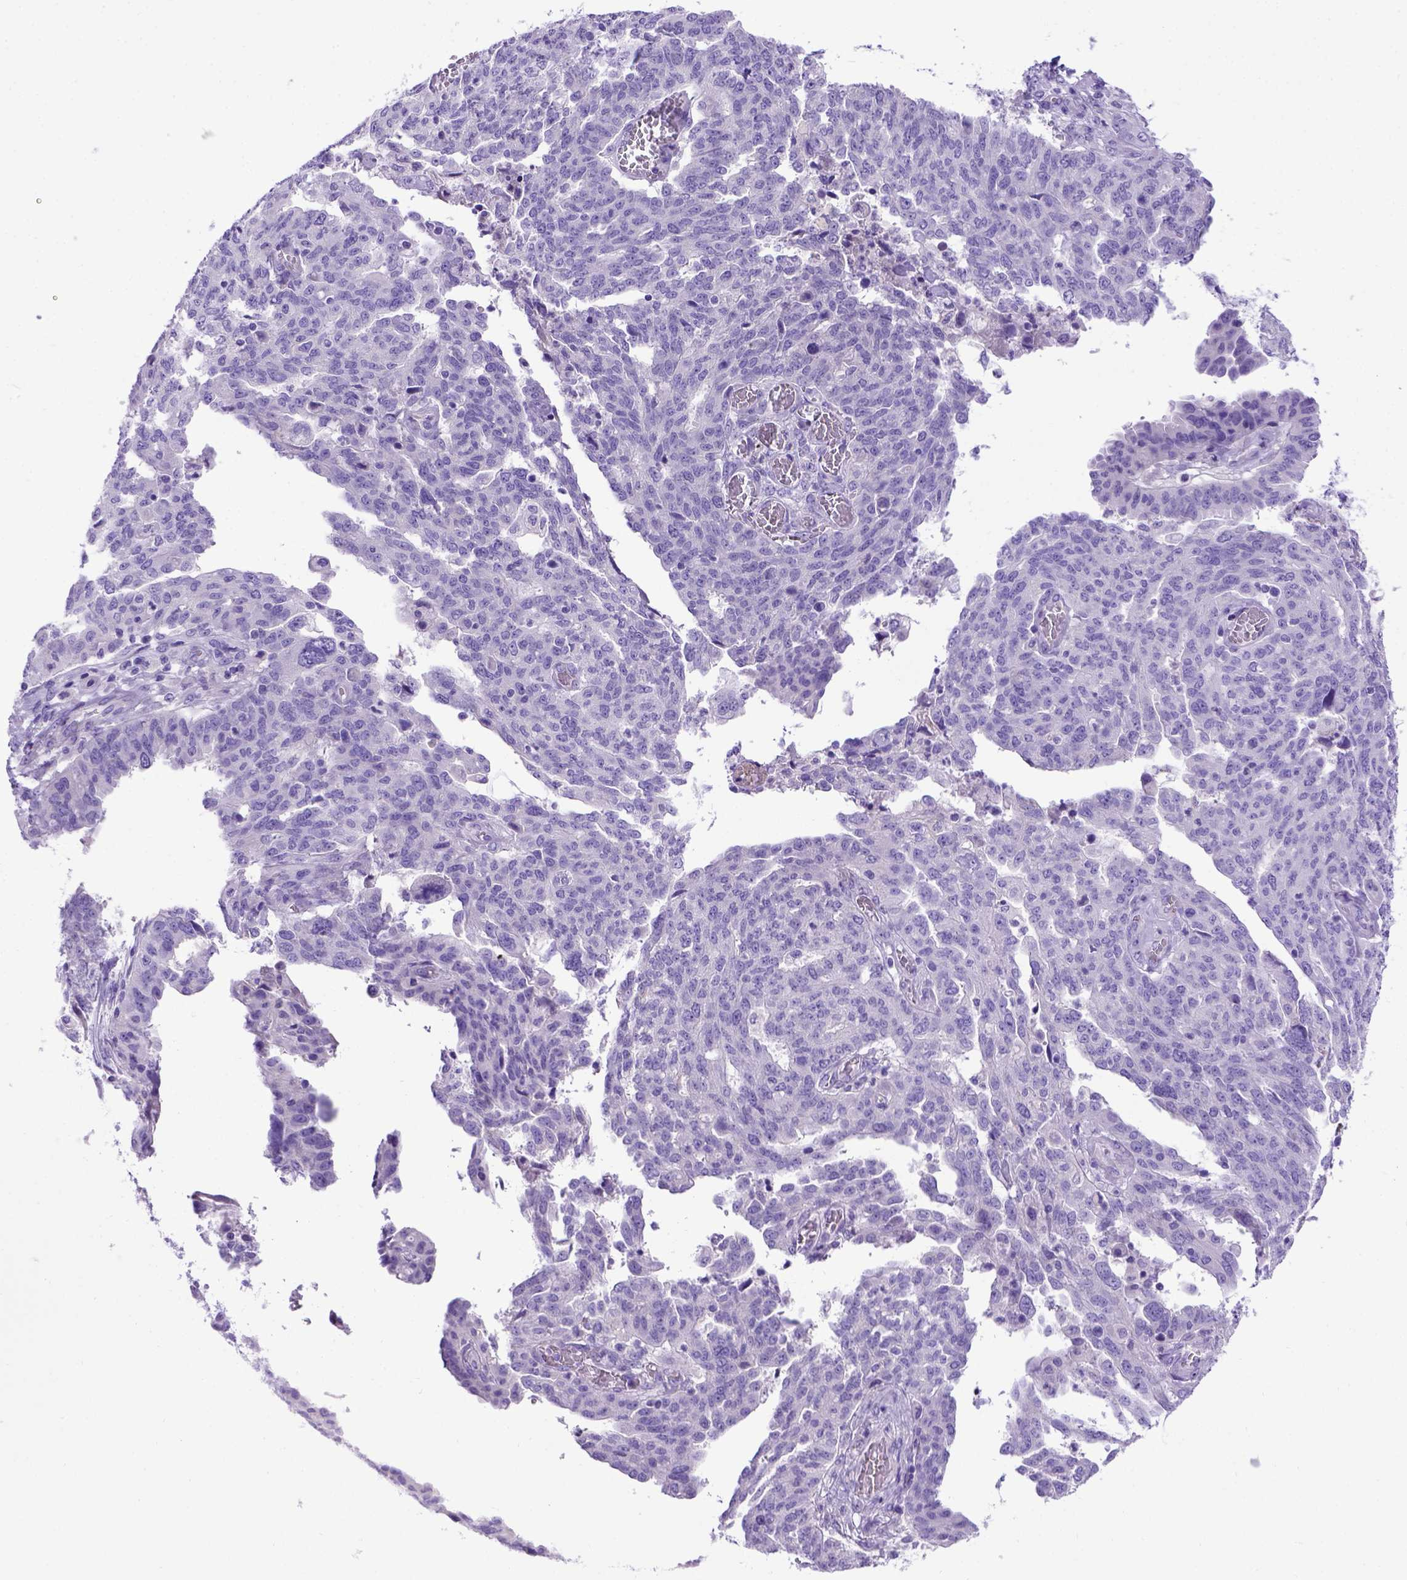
{"staining": {"intensity": "negative", "quantity": "none", "location": "none"}, "tissue": "ovarian cancer", "cell_type": "Tumor cells", "image_type": "cancer", "snomed": [{"axis": "morphology", "description": "Cystadenocarcinoma, serous, NOS"}, {"axis": "topography", "description": "Ovary"}], "caption": "There is no significant expression in tumor cells of ovarian cancer (serous cystadenocarcinoma).", "gene": "PTGES", "patient": {"sex": "female", "age": 67}}